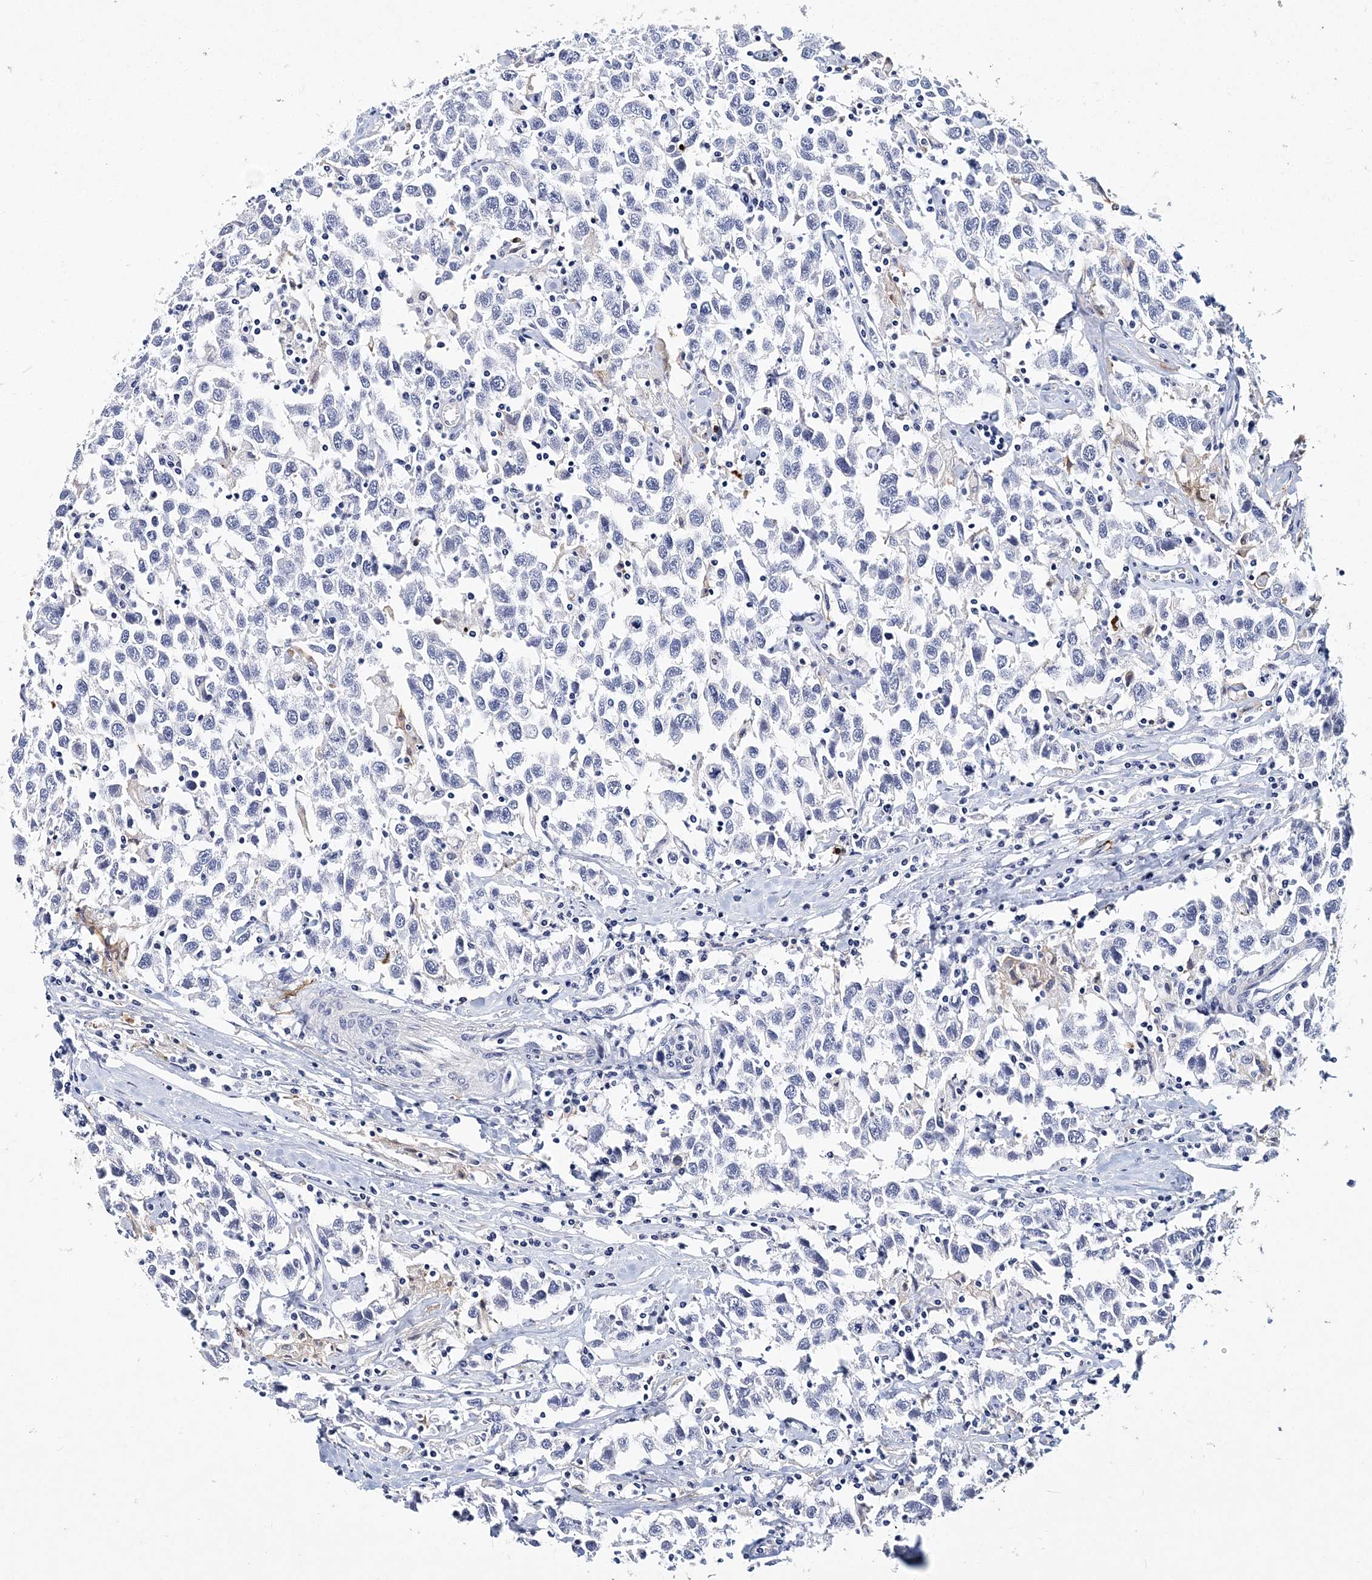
{"staining": {"intensity": "negative", "quantity": "none", "location": "none"}, "tissue": "testis cancer", "cell_type": "Tumor cells", "image_type": "cancer", "snomed": [{"axis": "morphology", "description": "Seminoma, NOS"}, {"axis": "topography", "description": "Testis"}], "caption": "DAB (3,3'-diaminobenzidine) immunohistochemical staining of human seminoma (testis) displays no significant staining in tumor cells.", "gene": "ITGA2B", "patient": {"sex": "male", "age": 41}}